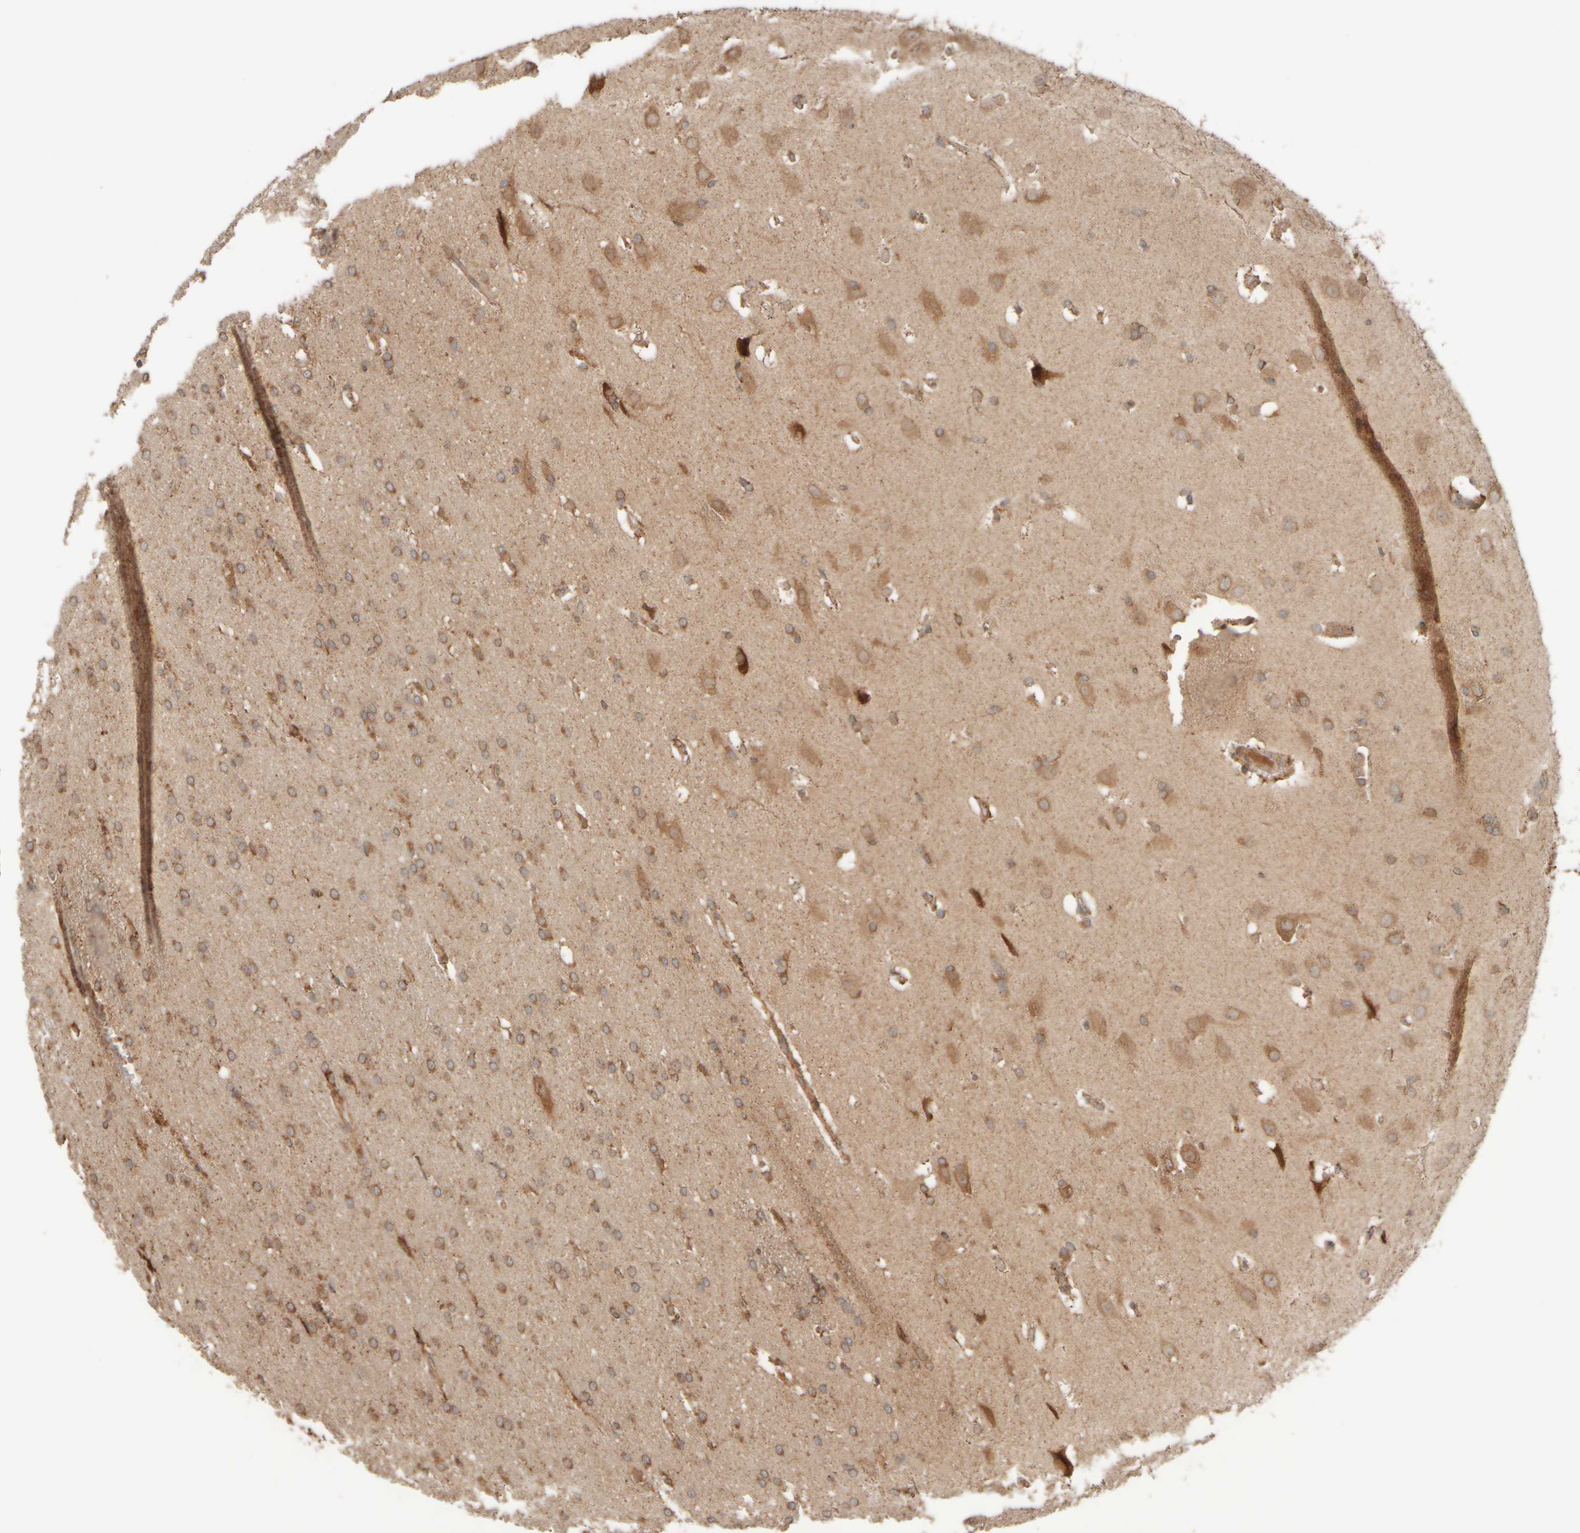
{"staining": {"intensity": "moderate", "quantity": ">75%", "location": "cytoplasmic/membranous"}, "tissue": "glioma", "cell_type": "Tumor cells", "image_type": "cancer", "snomed": [{"axis": "morphology", "description": "Glioma, malignant, Low grade"}, {"axis": "topography", "description": "Brain"}], "caption": "Immunohistochemical staining of malignant glioma (low-grade) reveals medium levels of moderate cytoplasmic/membranous protein expression in about >75% of tumor cells.", "gene": "EIF2B3", "patient": {"sex": "female", "age": 37}}